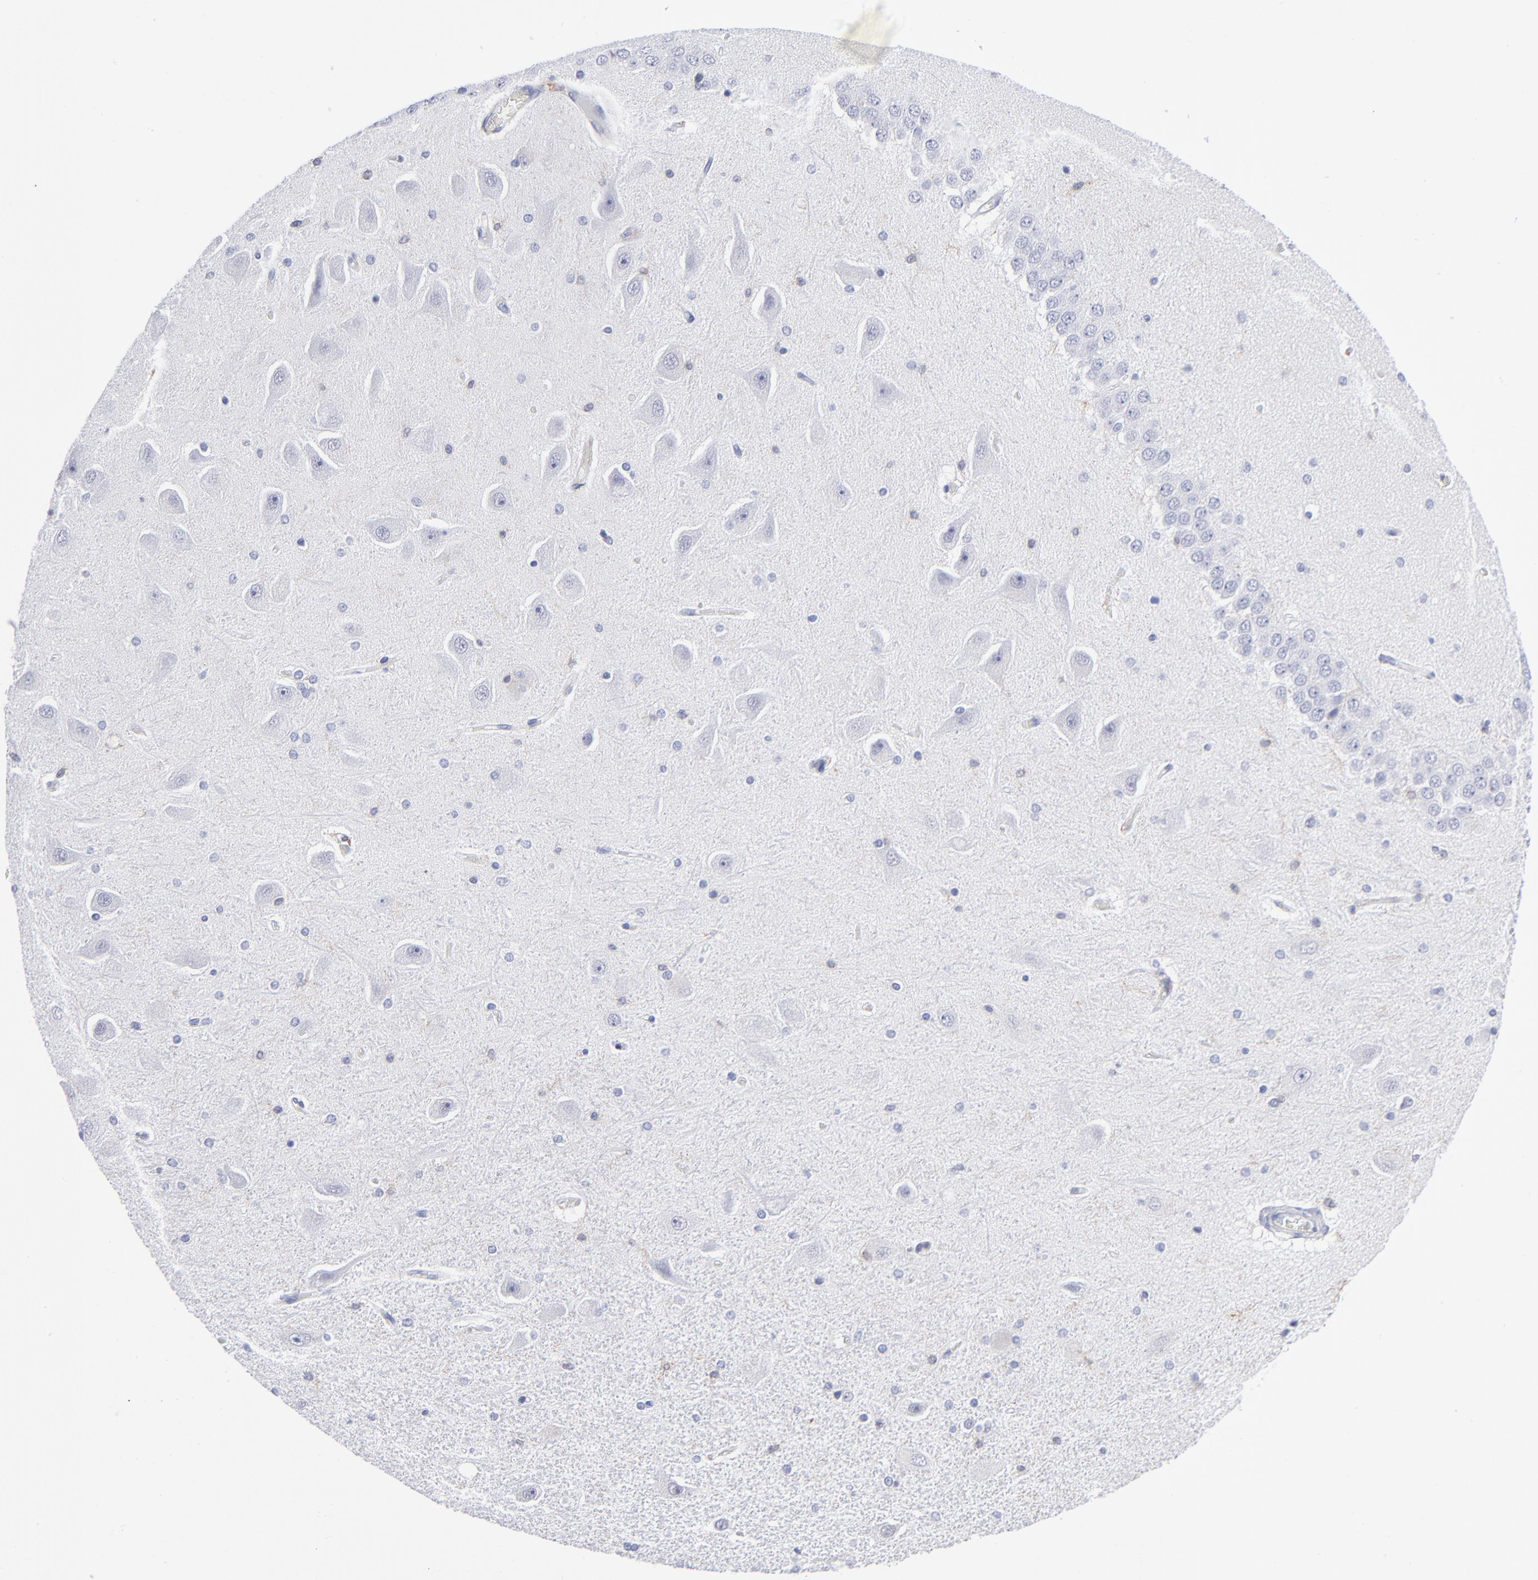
{"staining": {"intensity": "negative", "quantity": "none", "location": "none"}, "tissue": "hippocampus", "cell_type": "Glial cells", "image_type": "normal", "snomed": [{"axis": "morphology", "description": "Normal tissue, NOS"}, {"axis": "topography", "description": "Hippocampus"}], "caption": "High power microscopy image of an immunohistochemistry (IHC) photomicrograph of normal hippocampus, revealing no significant positivity in glial cells.", "gene": "LAT2", "patient": {"sex": "female", "age": 54}}